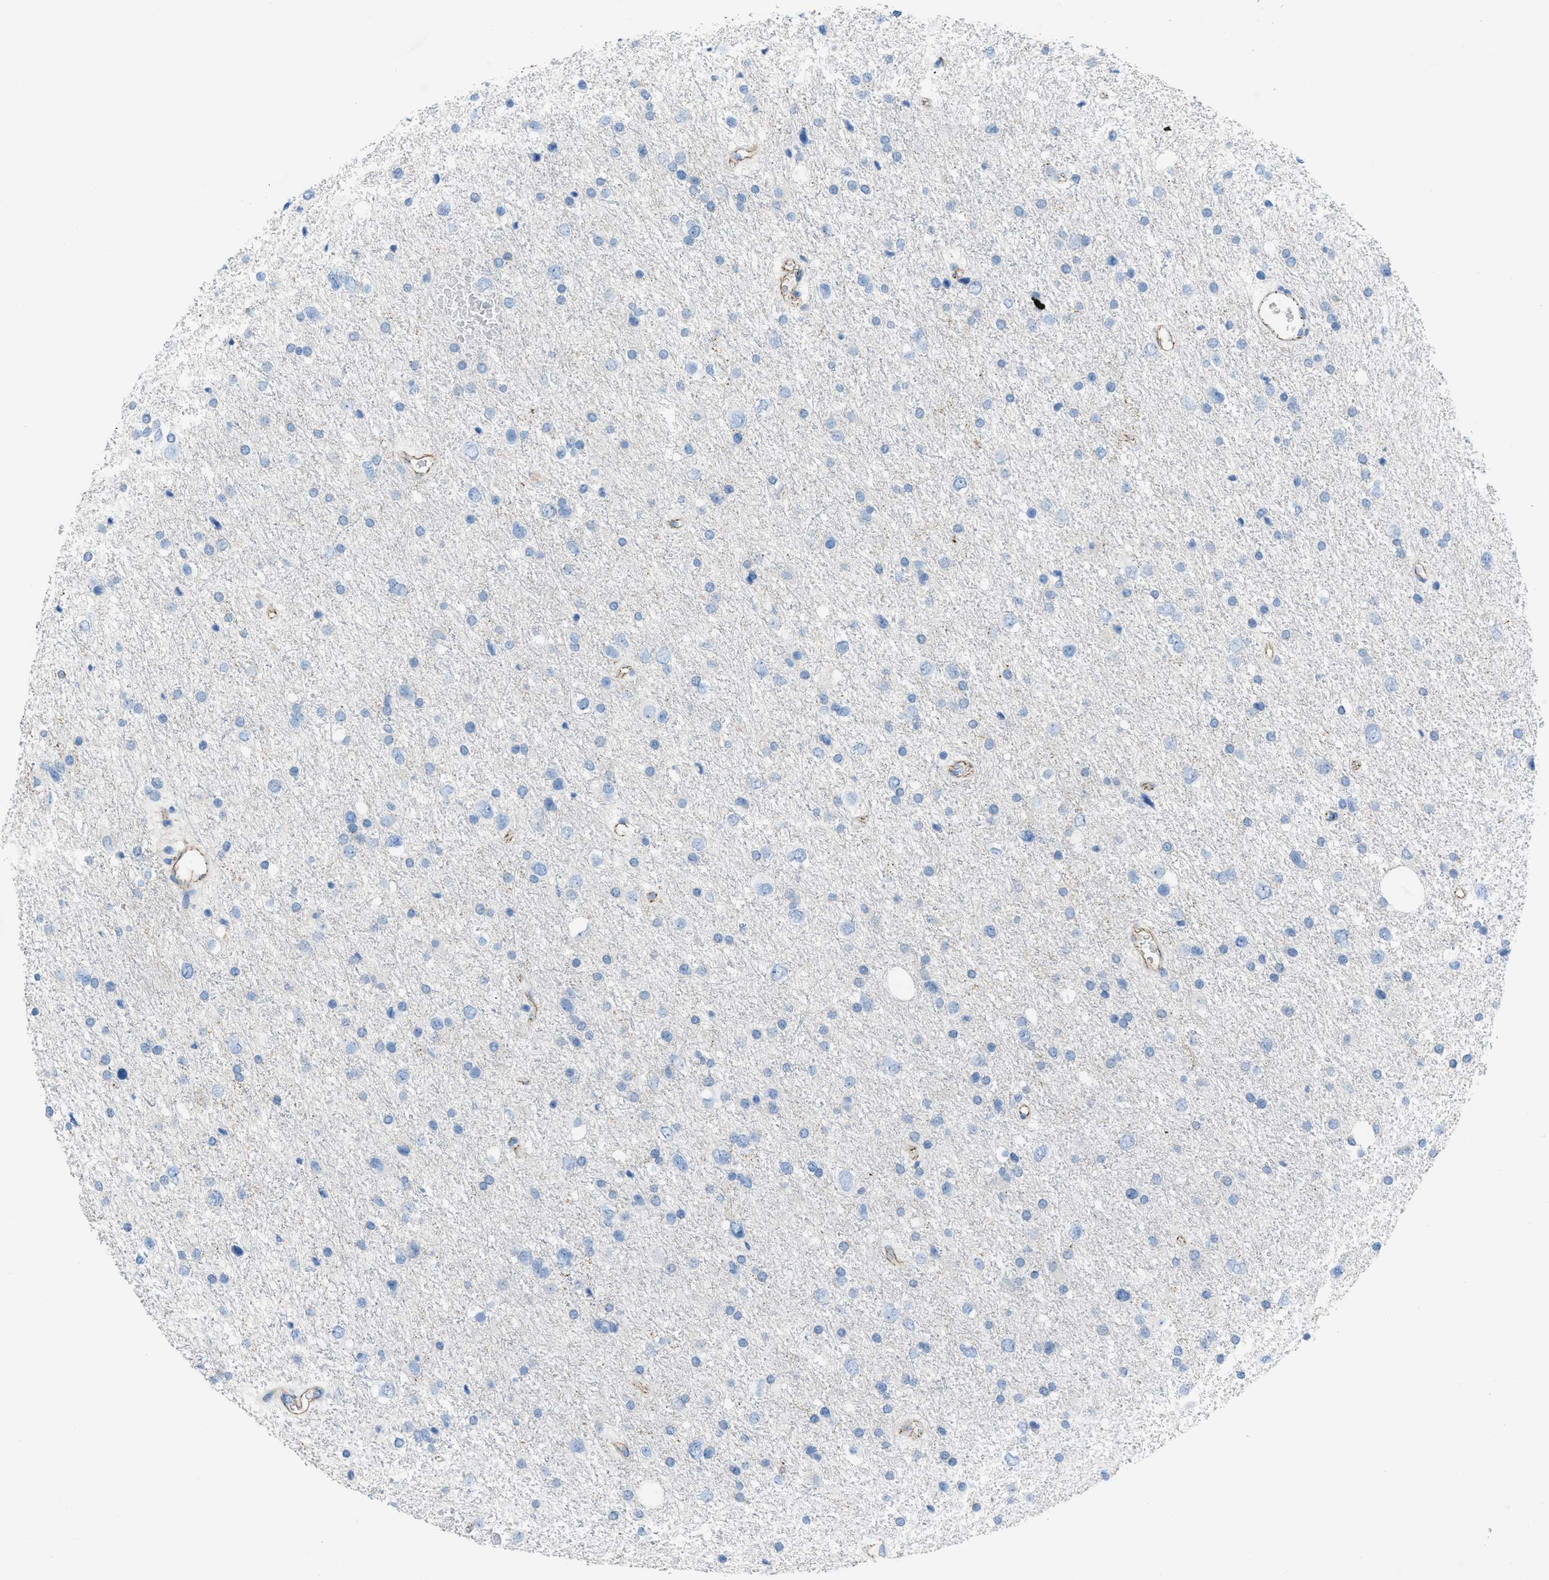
{"staining": {"intensity": "negative", "quantity": "none", "location": "none"}, "tissue": "glioma", "cell_type": "Tumor cells", "image_type": "cancer", "snomed": [{"axis": "morphology", "description": "Glioma, malignant, Low grade"}, {"axis": "topography", "description": "Brain"}], "caption": "IHC photomicrograph of neoplastic tissue: human malignant low-grade glioma stained with DAB (3,3'-diaminobenzidine) exhibits no significant protein staining in tumor cells.", "gene": "CRB3", "patient": {"sex": "female", "age": 37}}